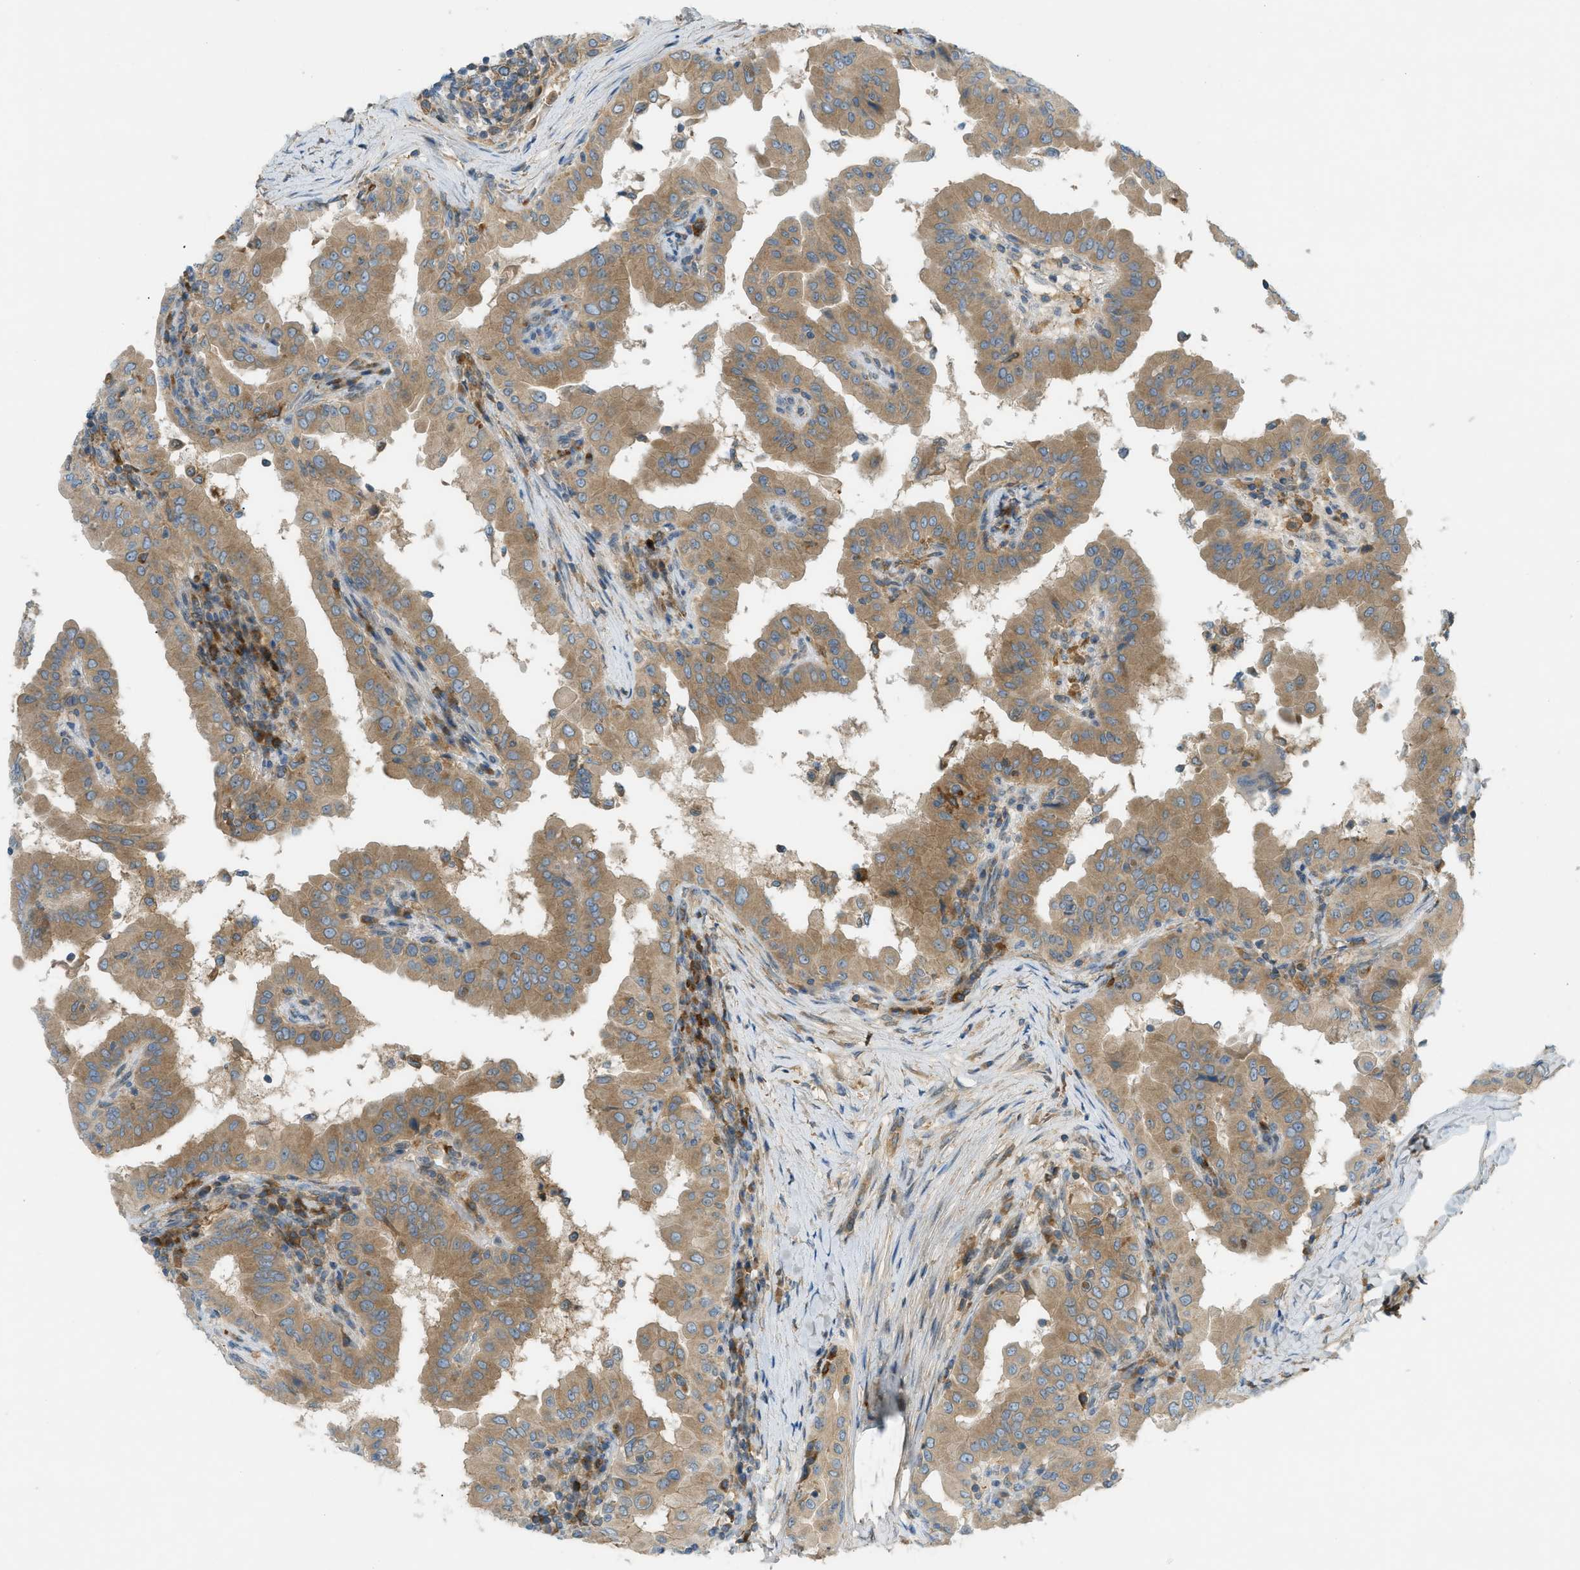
{"staining": {"intensity": "moderate", "quantity": ">75%", "location": "cytoplasmic/membranous"}, "tissue": "thyroid cancer", "cell_type": "Tumor cells", "image_type": "cancer", "snomed": [{"axis": "morphology", "description": "Papillary adenocarcinoma, NOS"}, {"axis": "topography", "description": "Thyroid gland"}], "caption": "Thyroid cancer (papillary adenocarcinoma) stained for a protein exhibits moderate cytoplasmic/membranous positivity in tumor cells. (brown staining indicates protein expression, while blue staining denotes nuclei).", "gene": "DYRK1A", "patient": {"sex": "male", "age": 33}}